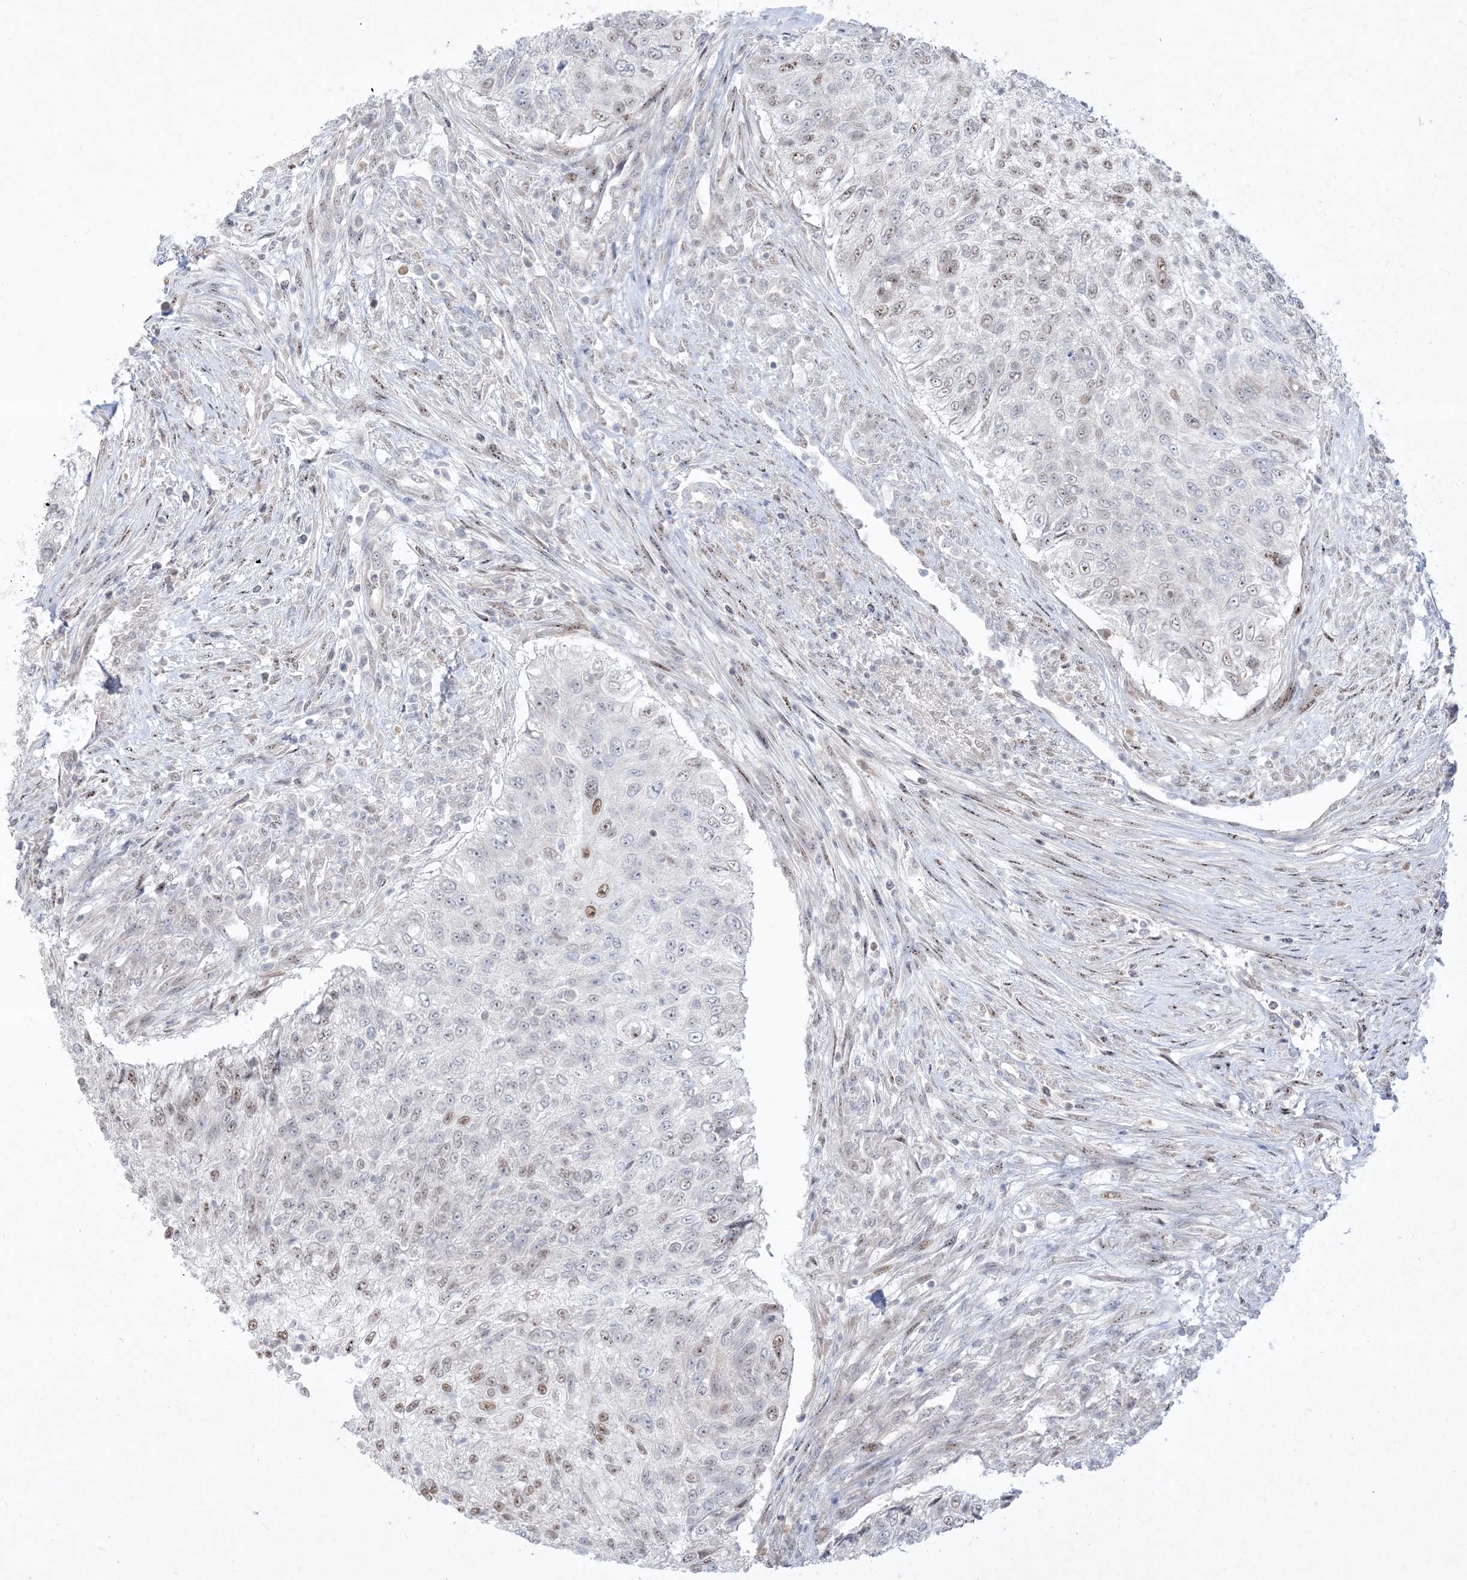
{"staining": {"intensity": "moderate", "quantity": "25%-75%", "location": "nuclear"}, "tissue": "urothelial cancer", "cell_type": "Tumor cells", "image_type": "cancer", "snomed": [{"axis": "morphology", "description": "Urothelial carcinoma, High grade"}, {"axis": "topography", "description": "Urinary bladder"}], "caption": "The image reveals staining of urothelial carcinoma (high-grade), revealing moderate nuclear protein expression (brown color) within tumor cells.", "gene": "BHLHE40", "patient": {"sex": "female", "age": 60}}